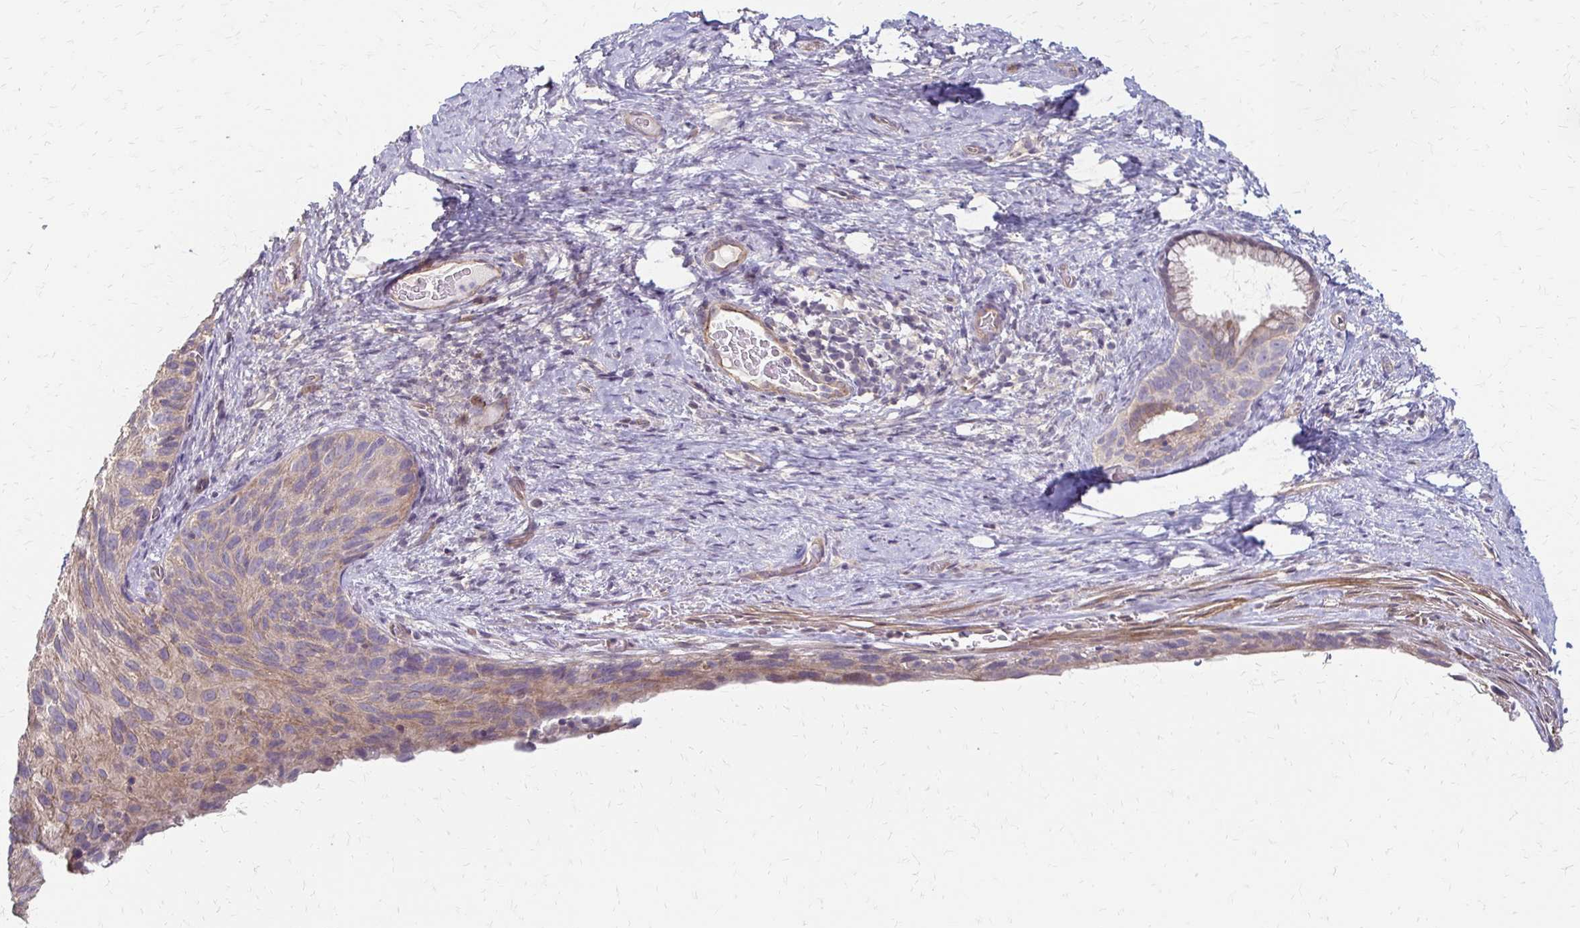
{"staining": {"intensity": "weak", "quantity": "25%-75%", "location": "cytoplasmic/membranous"}, "tissue": "cervical cancer", "cell_type": "Tumor cells", "image_type": "cancer", "snomed": [{"axis": "morphology", "description": "Squamous cell carcinoma, NOS"}, {"axis": "topography", "description": "Cervix"}], "caption": "Squamous cell carcinoma (cervical) stained with a brown dye exhibits weak cytoplasmic/membranous positive staining in approximately 25%-75% of tumor cells.", "gene": "CFL2", "patient": {"sex": "female", "age": 80}}